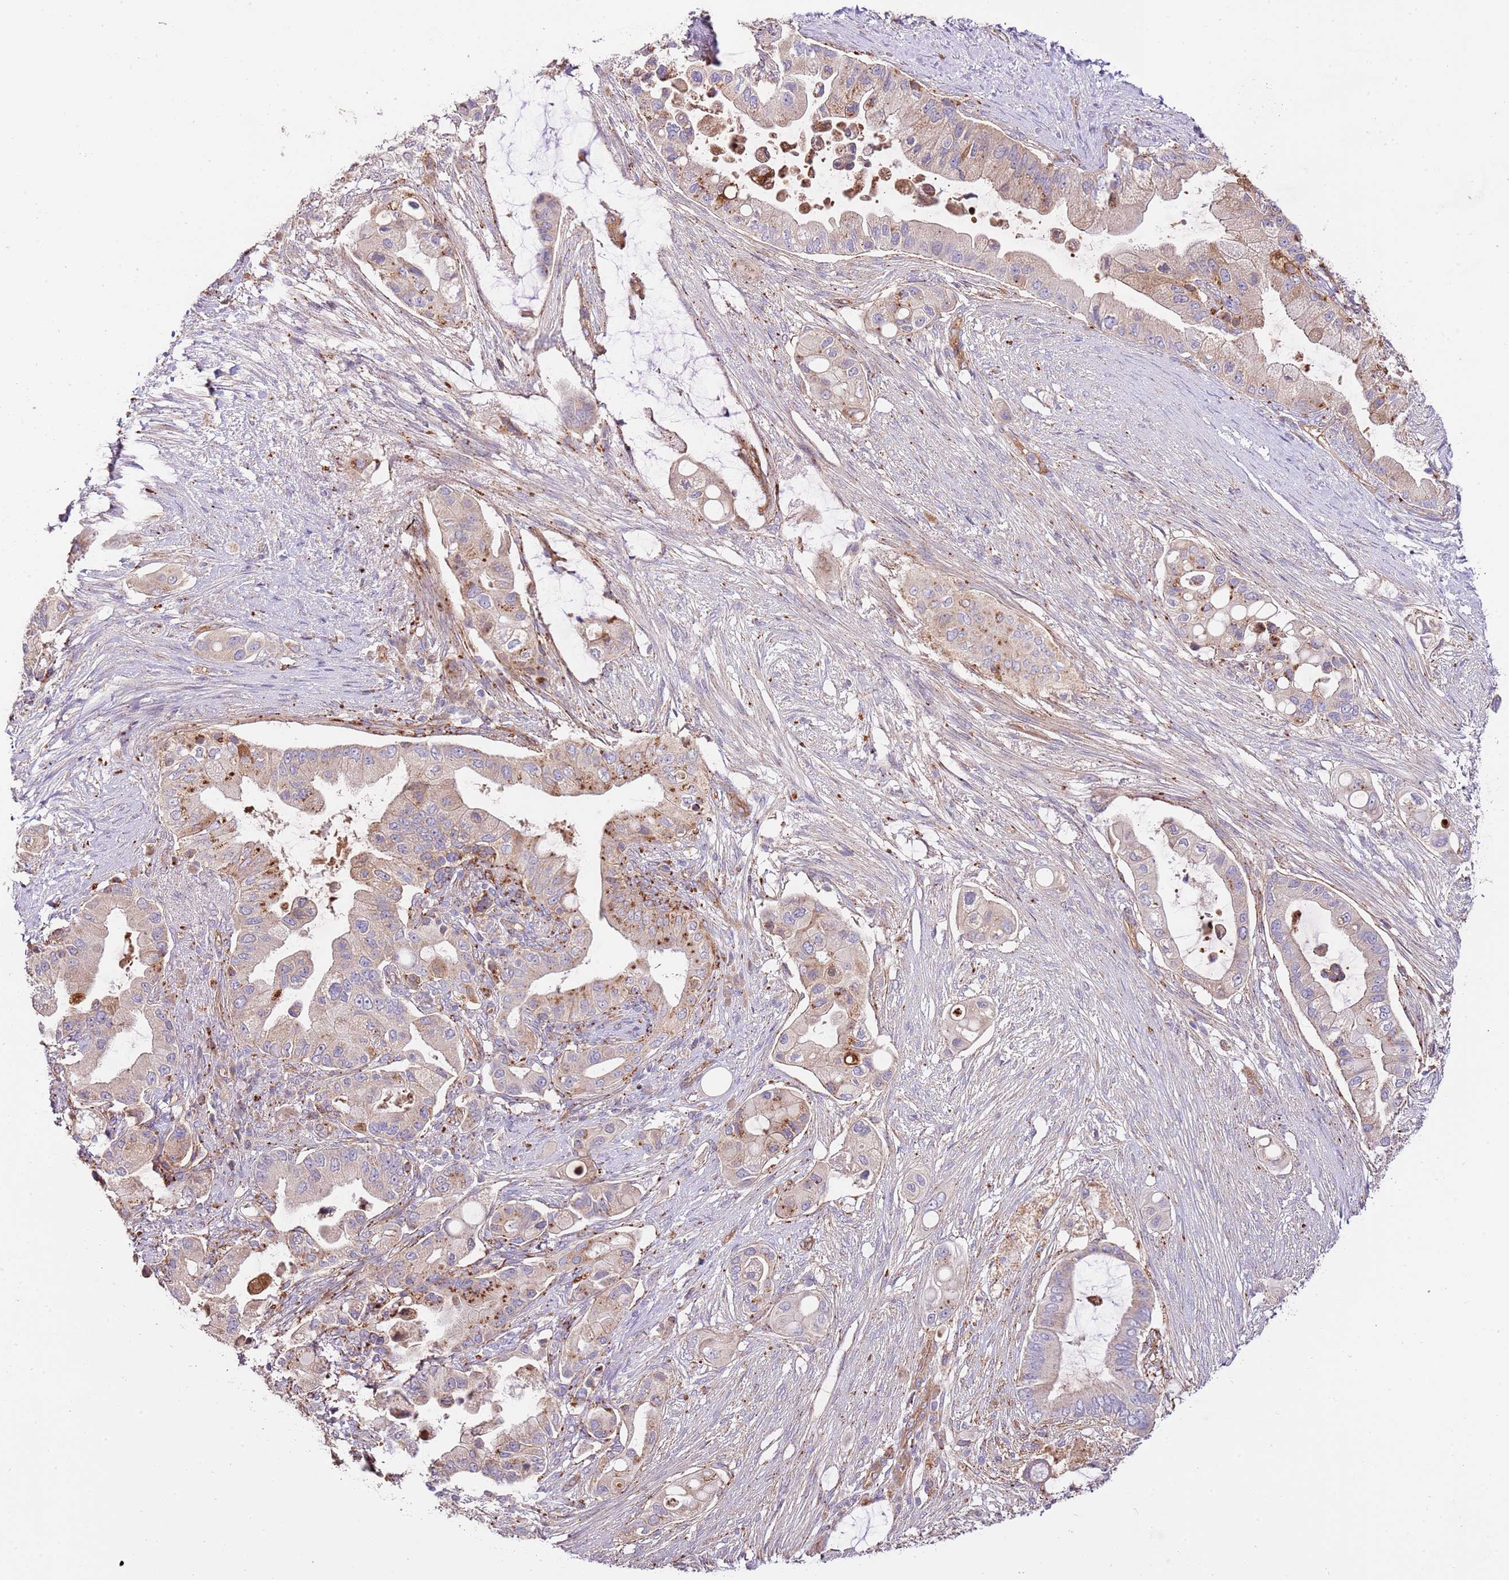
{"staining": {"intensity": "moderate", "quantity": "<25%", "location": "cytoplasmic/membranous"}, "tissue": "pancreatic cancer", "cell_type": "Tumor cells", "image_type": "cancer", "snomed": [{"axis": "morphology", "description": "Adenocarcinoma, NOS"}, {"axis": "topography", "description": "Pancreas"}], "caption": "A histopathology image showing moderate cytoplasmic/membranous positivity in about <25% of tumor cells in pancreatic cancer (adenocarcinoma), as visualized by brown immunohistochemical staining.", "gene": "DOCK6", "patient": {"sex": "male", "age": 57}}